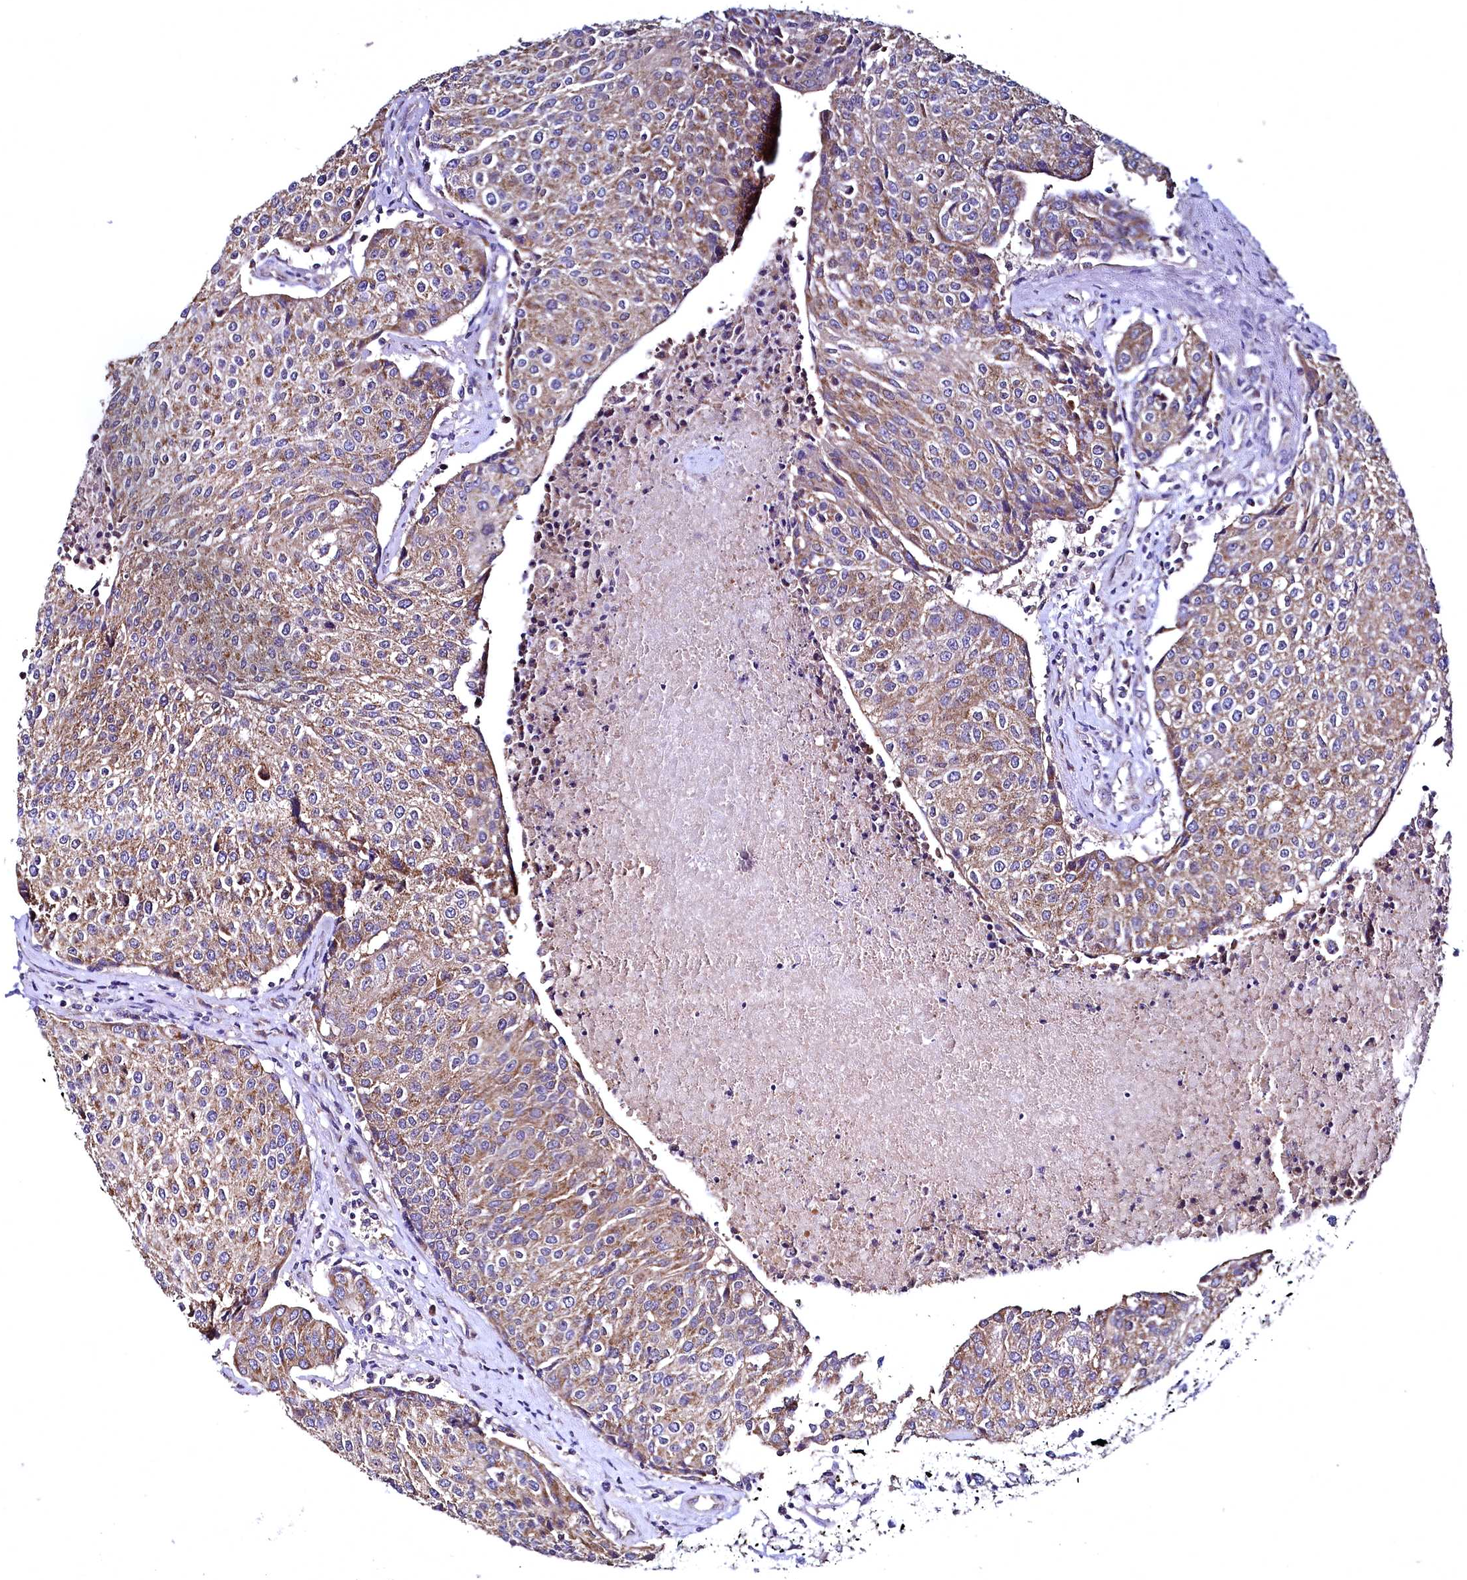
{"staining": {"intensity": "moderate", "quantity": ">75%", "location": "cytoplasmic/membranous"}, "tissue": "urothelial cancer", "cell_type": "Tumor cells", "image_type": "cancer", "snomed": [{"axis": "morphology", "description": "Urothelial carcinoma, High grade"}, {"axis": "topography", "description": "Urinary bladder"}], "caption": "Tumor cells demonstrate moderate cytoplasmic/membranous expression in about >75% of cells in urothelial cancer.", "gene": "MRPL57", "patient": {"sex": "female", "age": 85}}